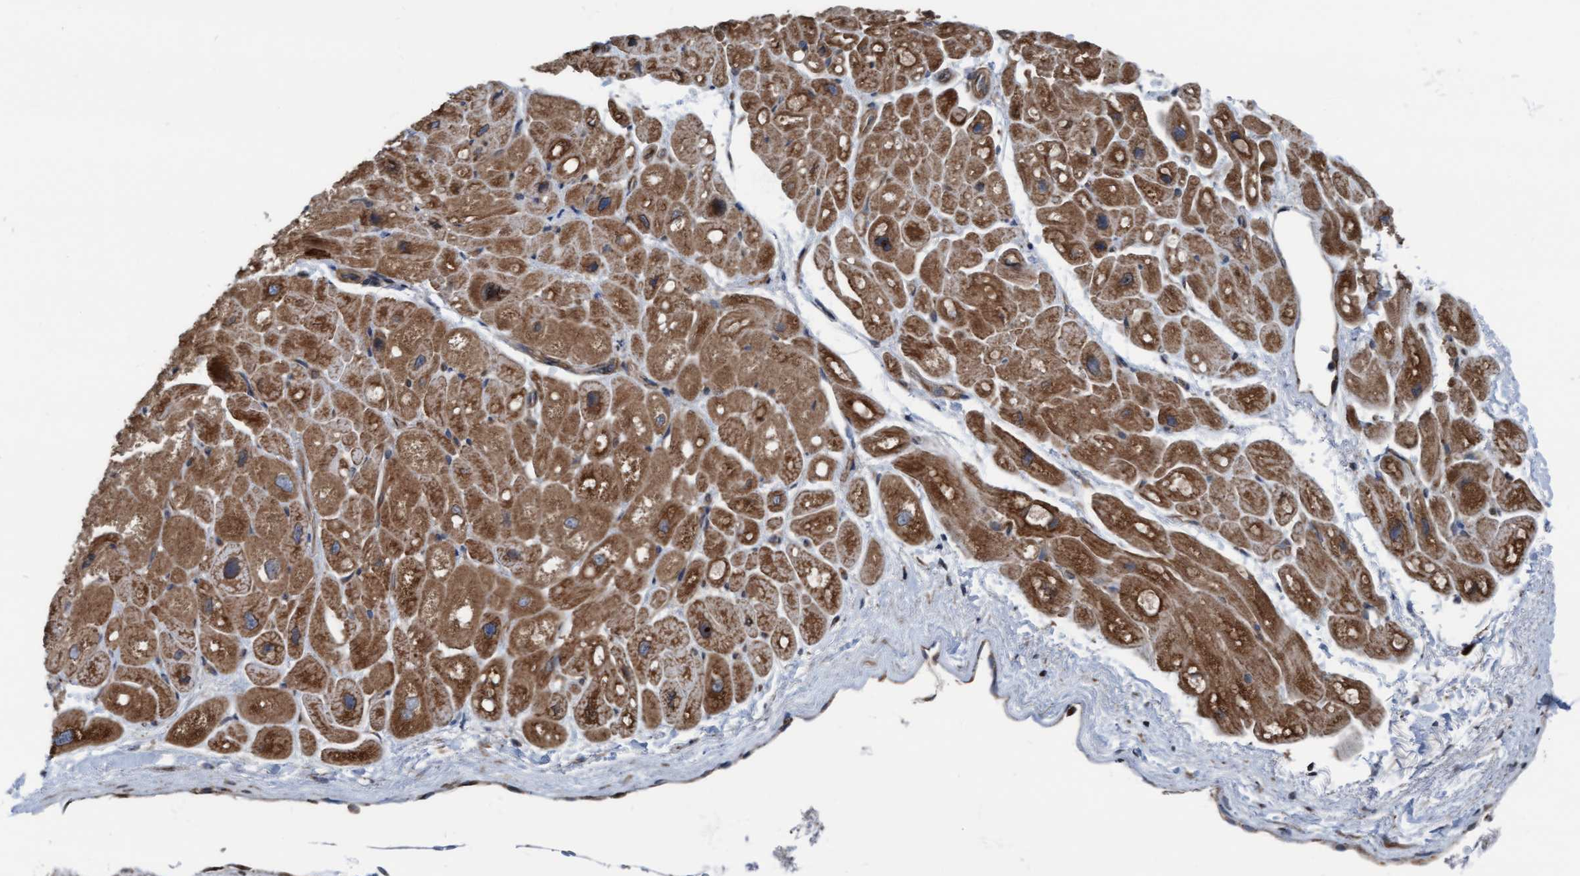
{"staining": {"intensity": "strong", "quantity": ">75%", "location": "cytoplasmic/membranous"}, "tissue": "heart muscle", "cell_type": "Cardiomyocytes", "image_type": "normal", "snomed": [{"axis": "morphology", "description": "Normal tissue, NOS"}, {"axis": "topography", "description": "Heart"}], "caption": "This photomicrograph shows normal heart muscle stained with IHC to label a protein in brown. The cytoplasmic/membranous of cardiomyocytes show strong positivity for the protein. Nuclei are counter-stained blue.", "gene": "RAP1GAP2", "patient": {"sex": "male", "age": 49}}